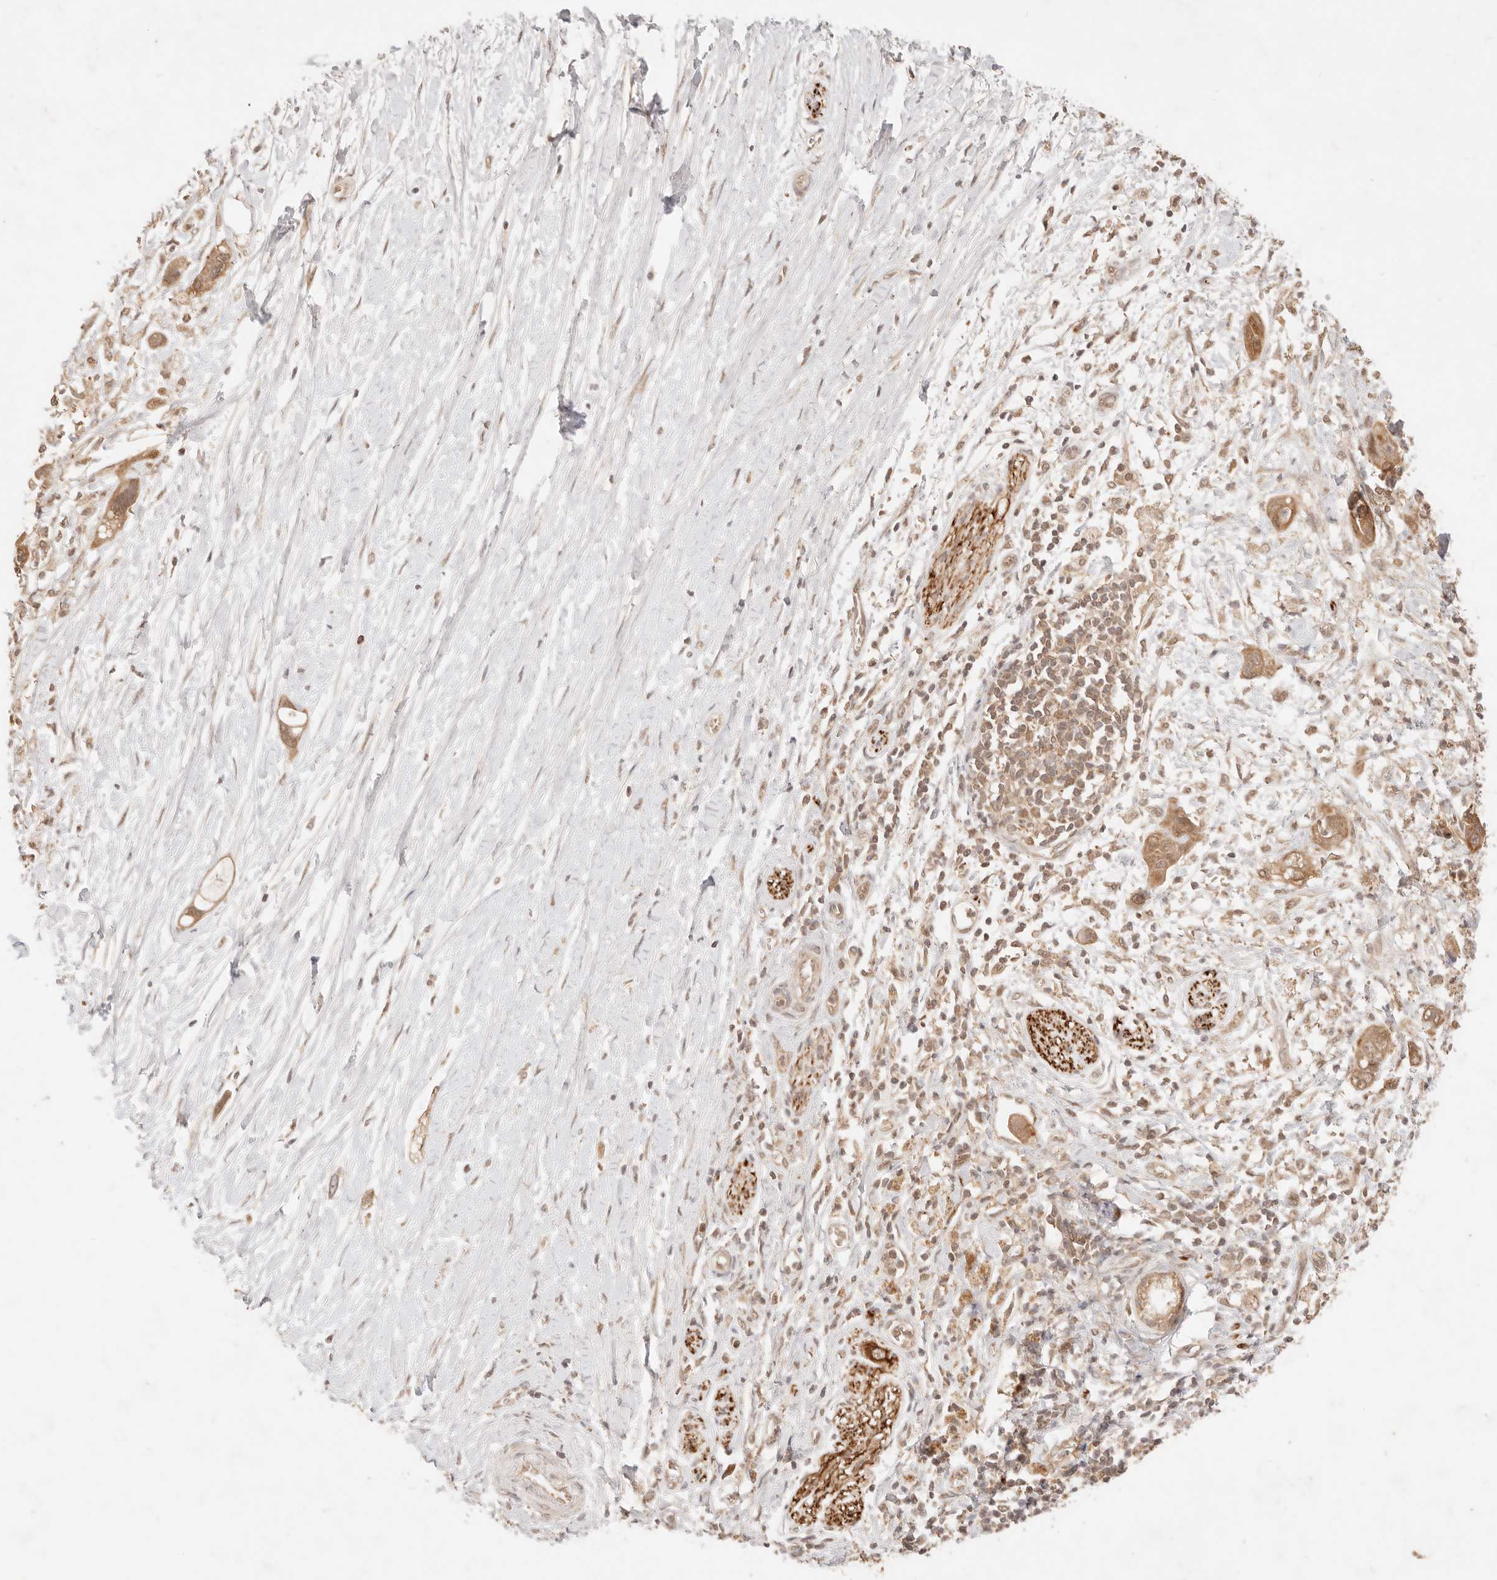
{"staining": {"intensity": "moderate", "quantity": ">75%", "location": "cytoplasmic/membranous,nuclear"}, "tissue": "pancreatic cancer", "cell_type": "Tumor cells", "image_type": "cancer", "snomed": [{"axis": "morphology", "description": "Adenocarcinoma, NOS"}, {"axis": "topography", "description": "Pancreas"}], "caption": "Immunohistochemistry (IHC) of pancreatic cancer exhibits medium levels of moderate cytoplasmic/membranous and nuclear staining in about >75% of tumor cells.", "gene": "TRIM11", "patient": {"sex": "female", "age": 72}}